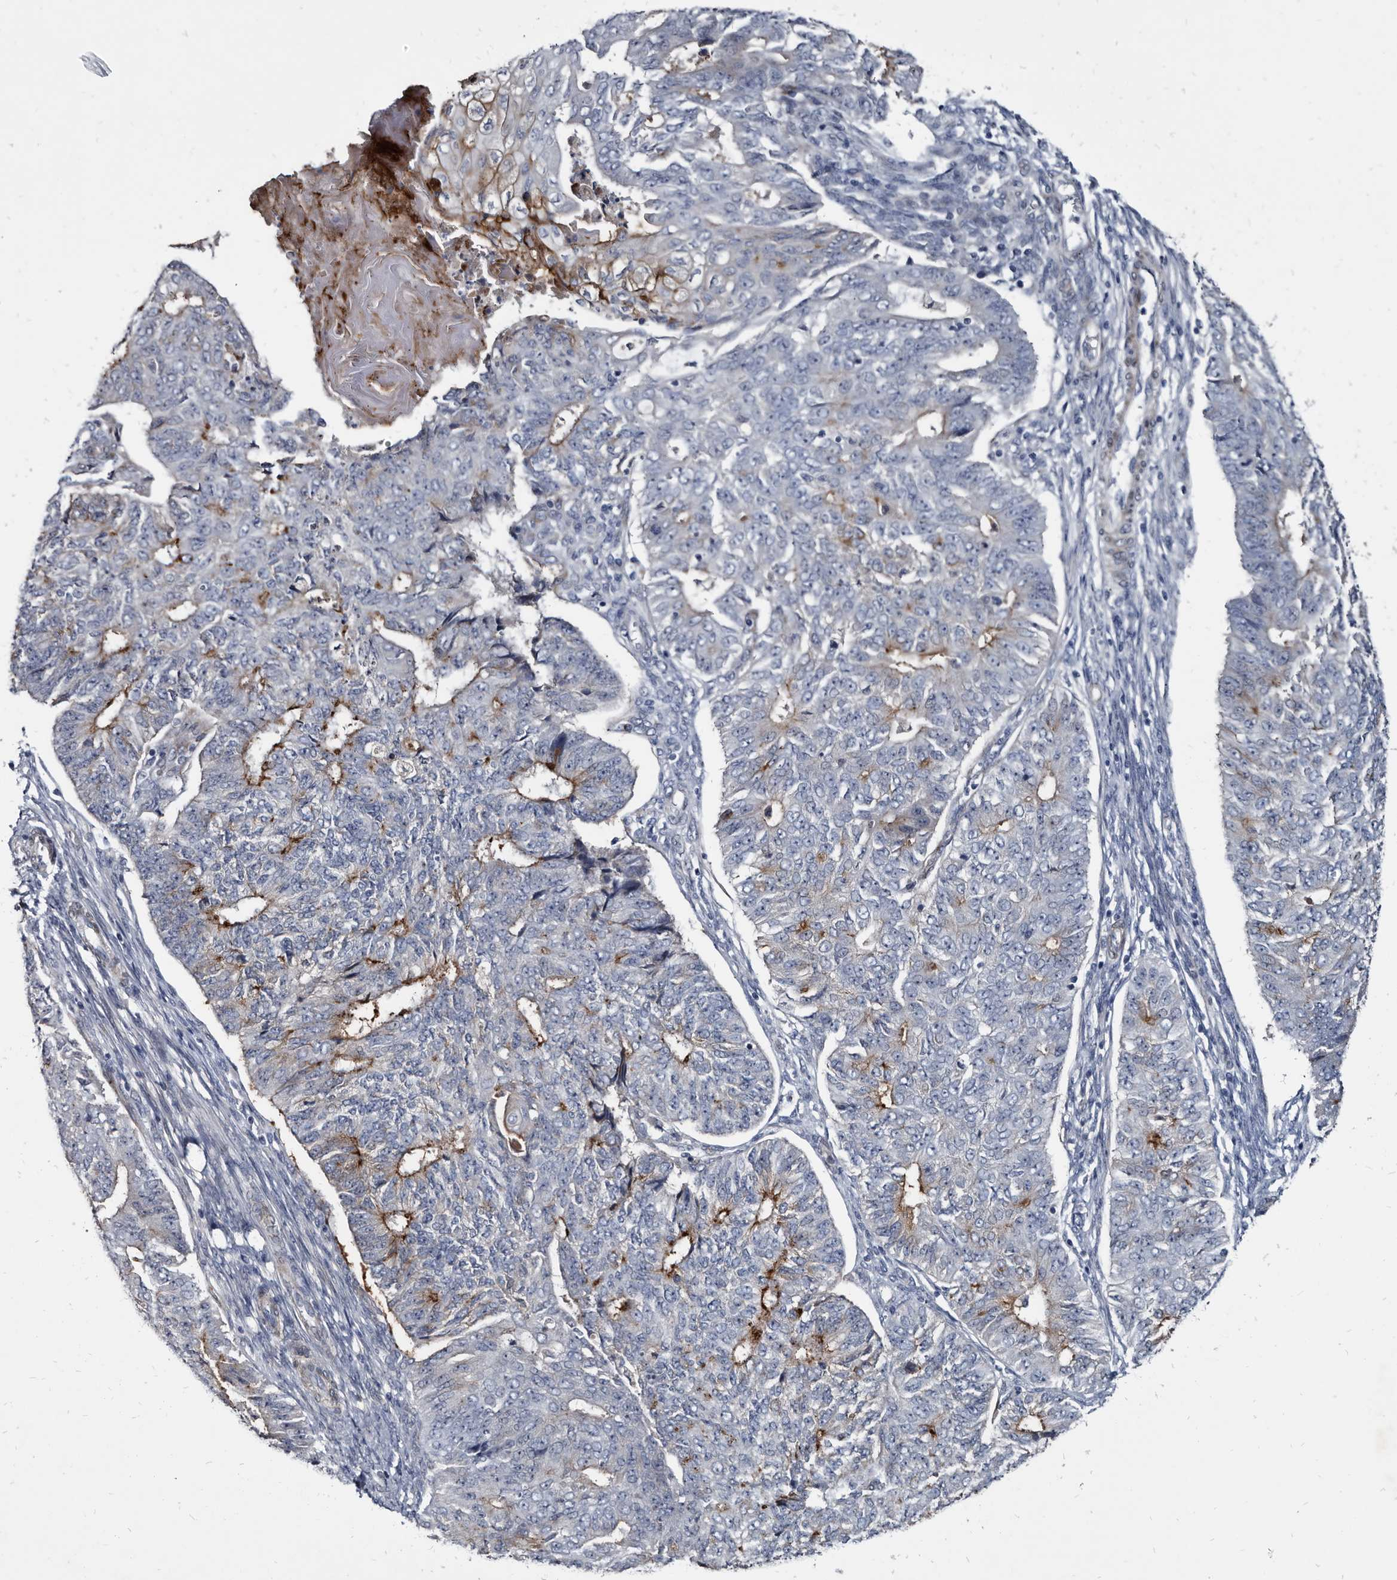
{"staining": {"intensity": "moderate", "quantity": "25%-75%", "location": "cytoplasmic/membranous"}, "tissue": "endometrial cancer", "cell_type": "Tumor cells", "image_type": "cancer", "snomed": [{"axis": "morphology", "description": "Adenocarcinoma, NOS"}, {"axis": "topography", "description": "Endometrium"}], "caption": "This is a micrograph of immunohistochemistry staining of endometrial cancer (adenocarcinoma), which shows moderate staining in the cytoplasmic/membranous of tumor cells.", "gene": "PRSS8", "patient": {"sex": "female", "age": 32}}